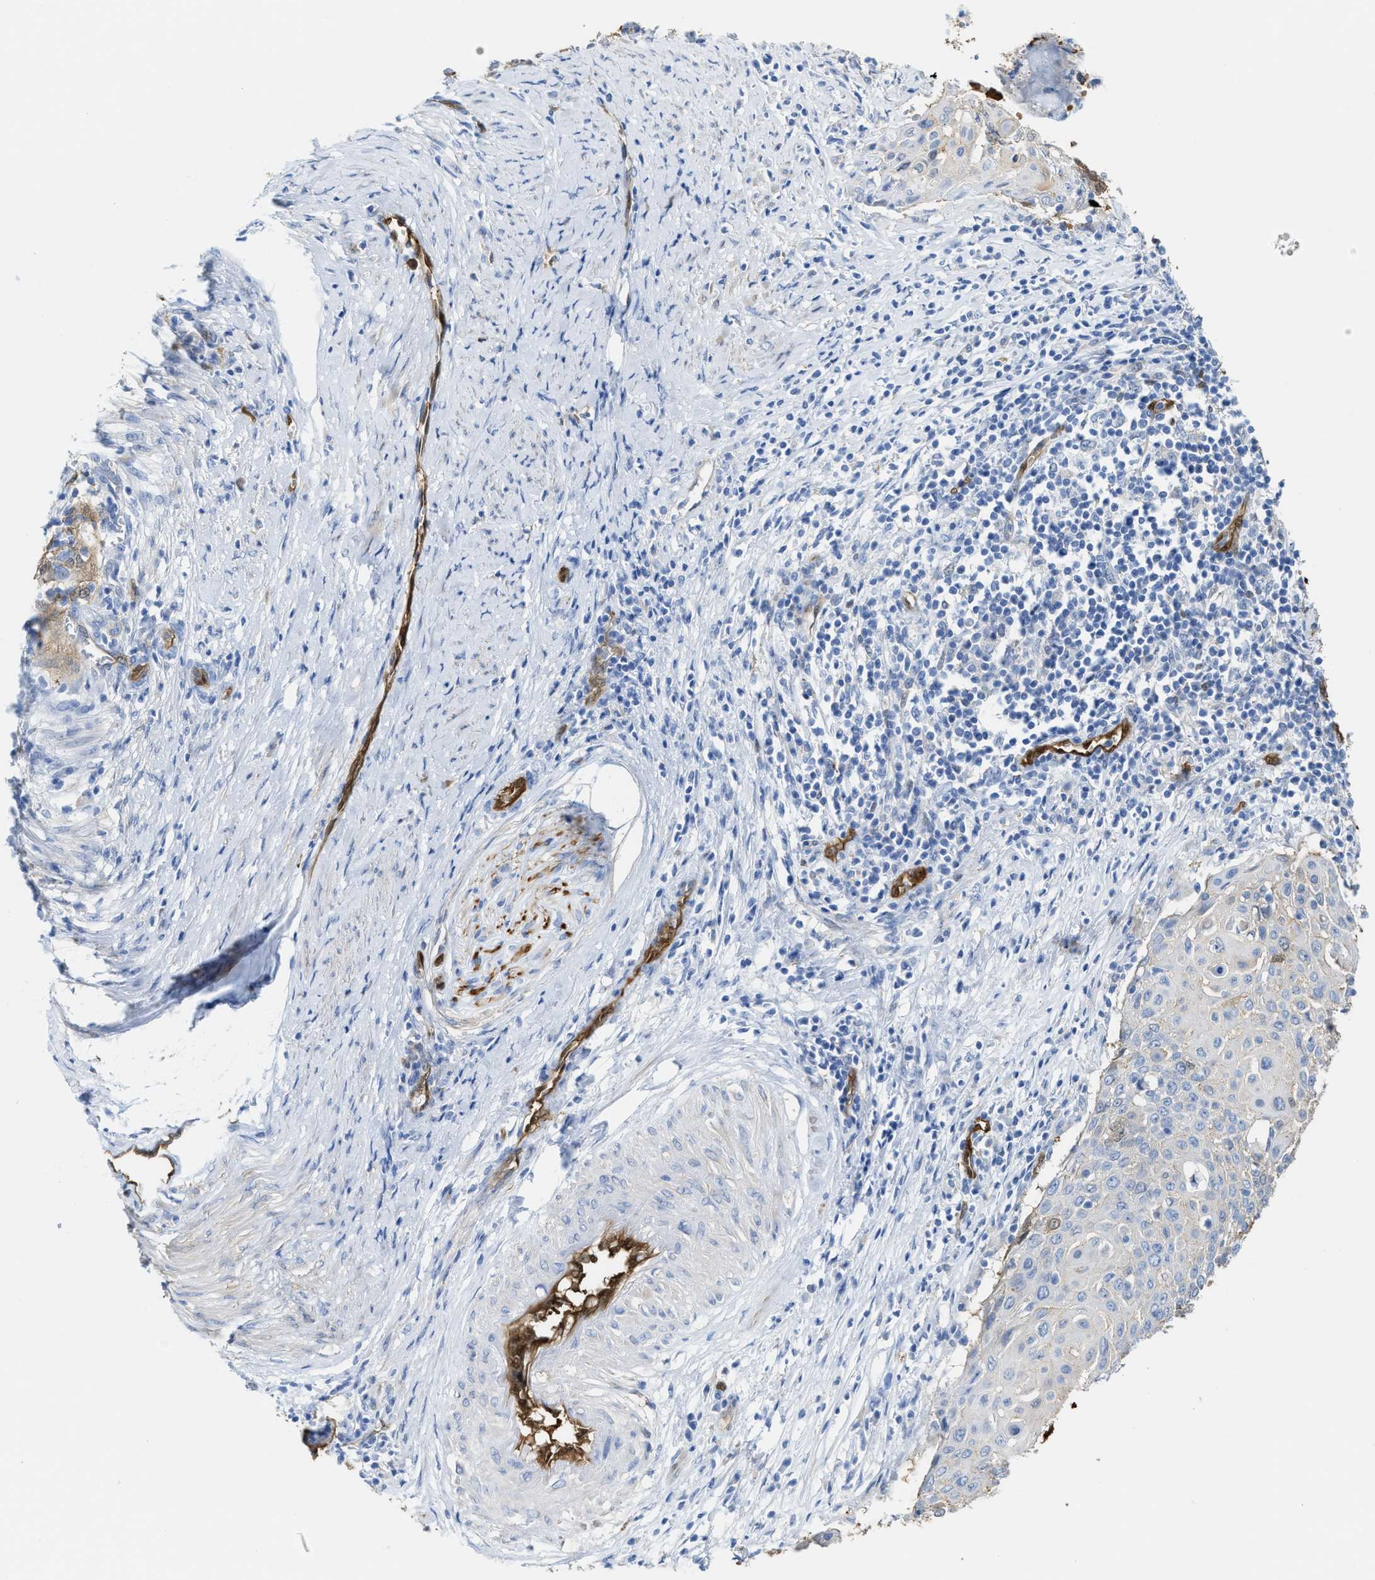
{"staining": {"intensity": "weak", "quantity": "<25%", "location": "cytoplasmic/membranous,nuclear"}, "tissue": "cervical cancer", "cell_type": "Tumor cells", "image_type": "cancer", "snomed": [{"axis": "morphology", "description": "Squamous cell carcinoma, NOS"}, {"axis": "topography", "description": "Cervix"}], "caption": "The histopathology image demonstrates no significant staining in tumor cells of squamous cell carcinoma (cervical). Brightfield microscopy of immunohistochemistry stained with DAB (brown) and hematoxylin (blue), captured at high magnification.", "gene": "ASS1", "patient": {"sex": "female", "age": 39}}